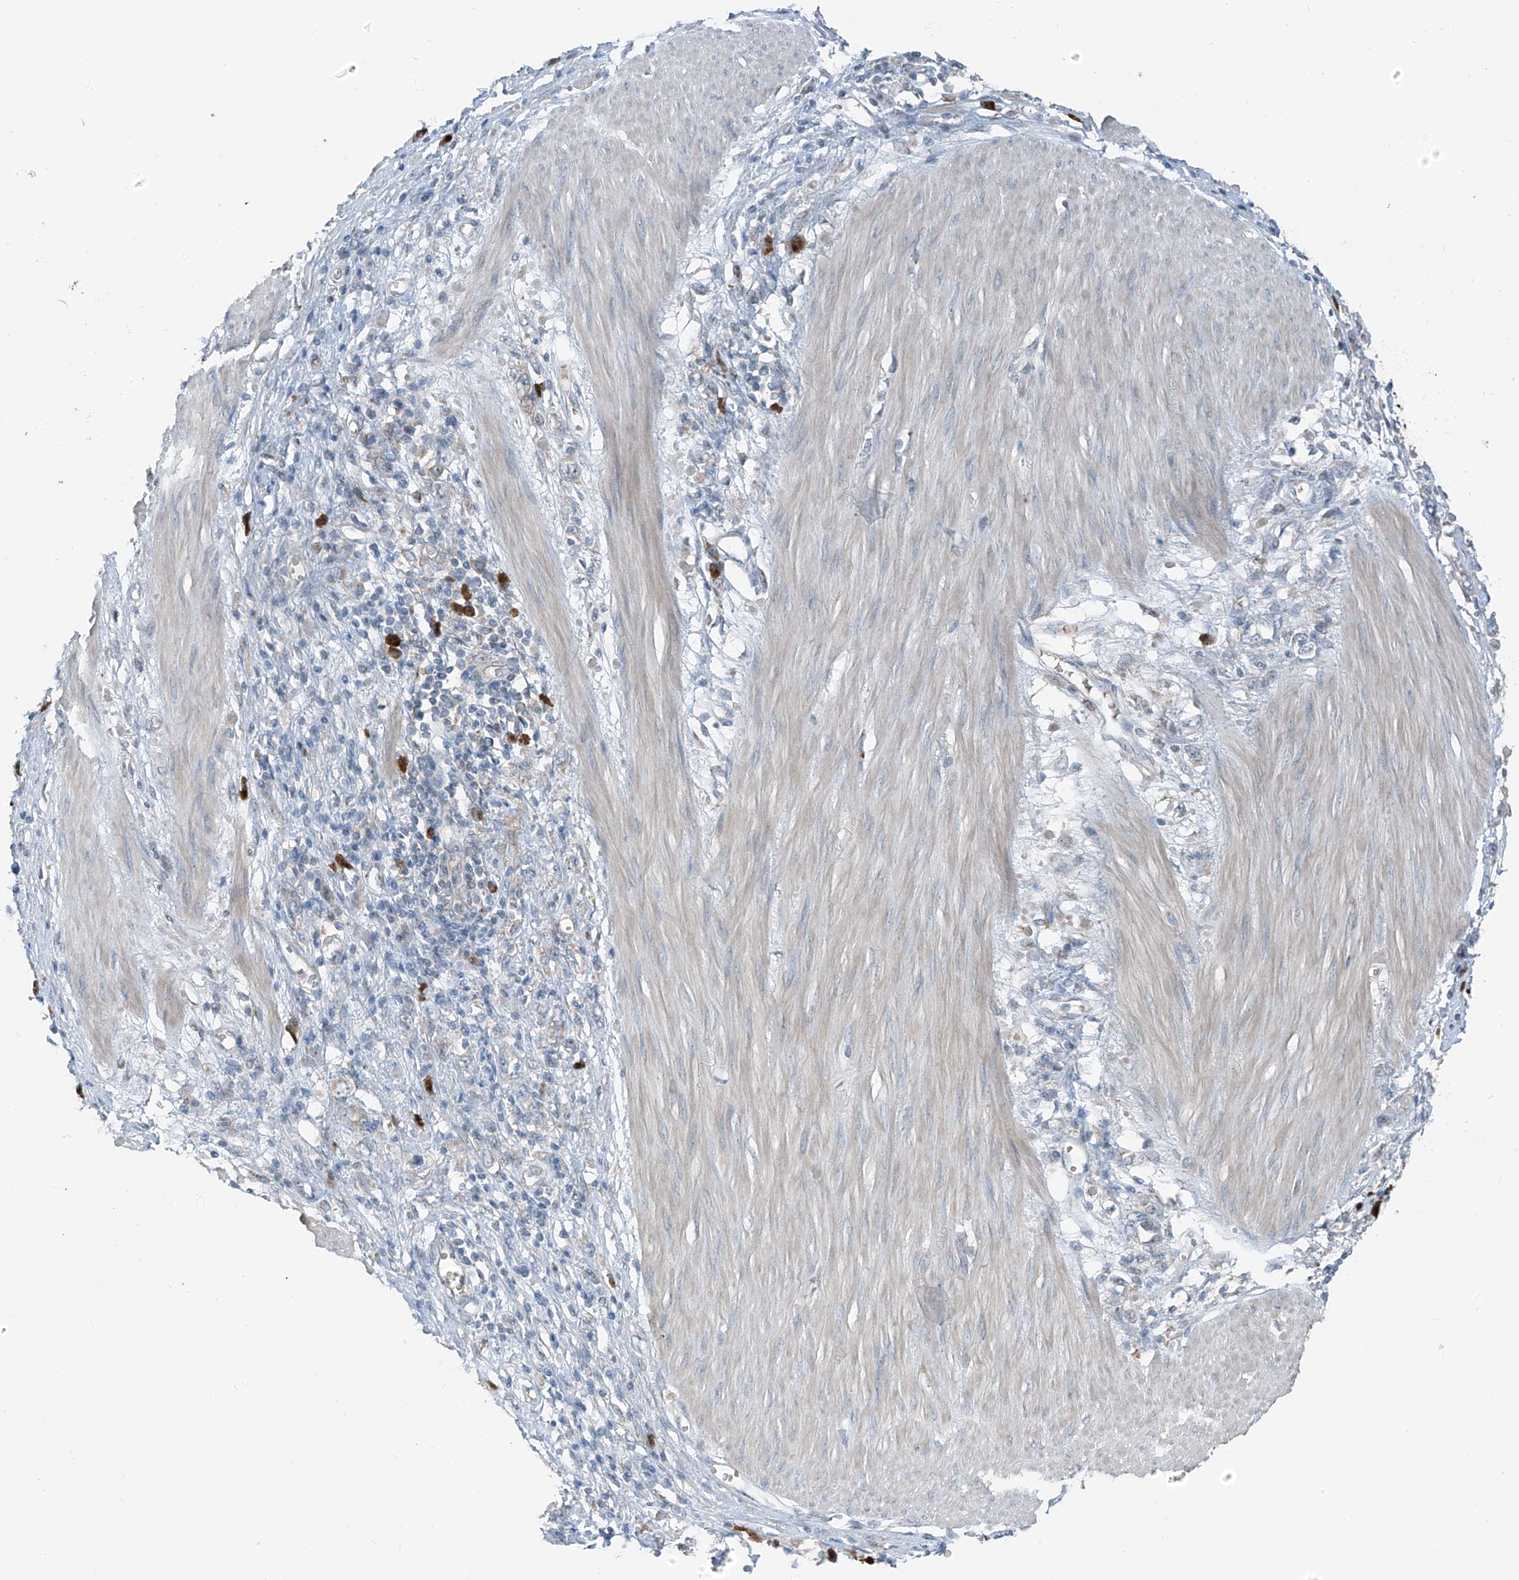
{"staining": {"intensity": "negative", "quantity": "none", "location": "none"}, "tissue": "stomach cancer", "cell_type": "Tumor cells", "image_type": "cancer", "snomed": [{"axis": "morphology", "description": "Adenocarcinoma, NOS"}, {"axis": "topography", "description": "Stomach"}], "caption": "High magnification brightfield microscopy of stomach cancer (adenocarcinoma) stained with DAB (brown) and counterstained with hematoxylin (blue): tumor cells show no significant staining.", "gene": "SLC12A6", "patient": {"sex": "female", "age": 76}}